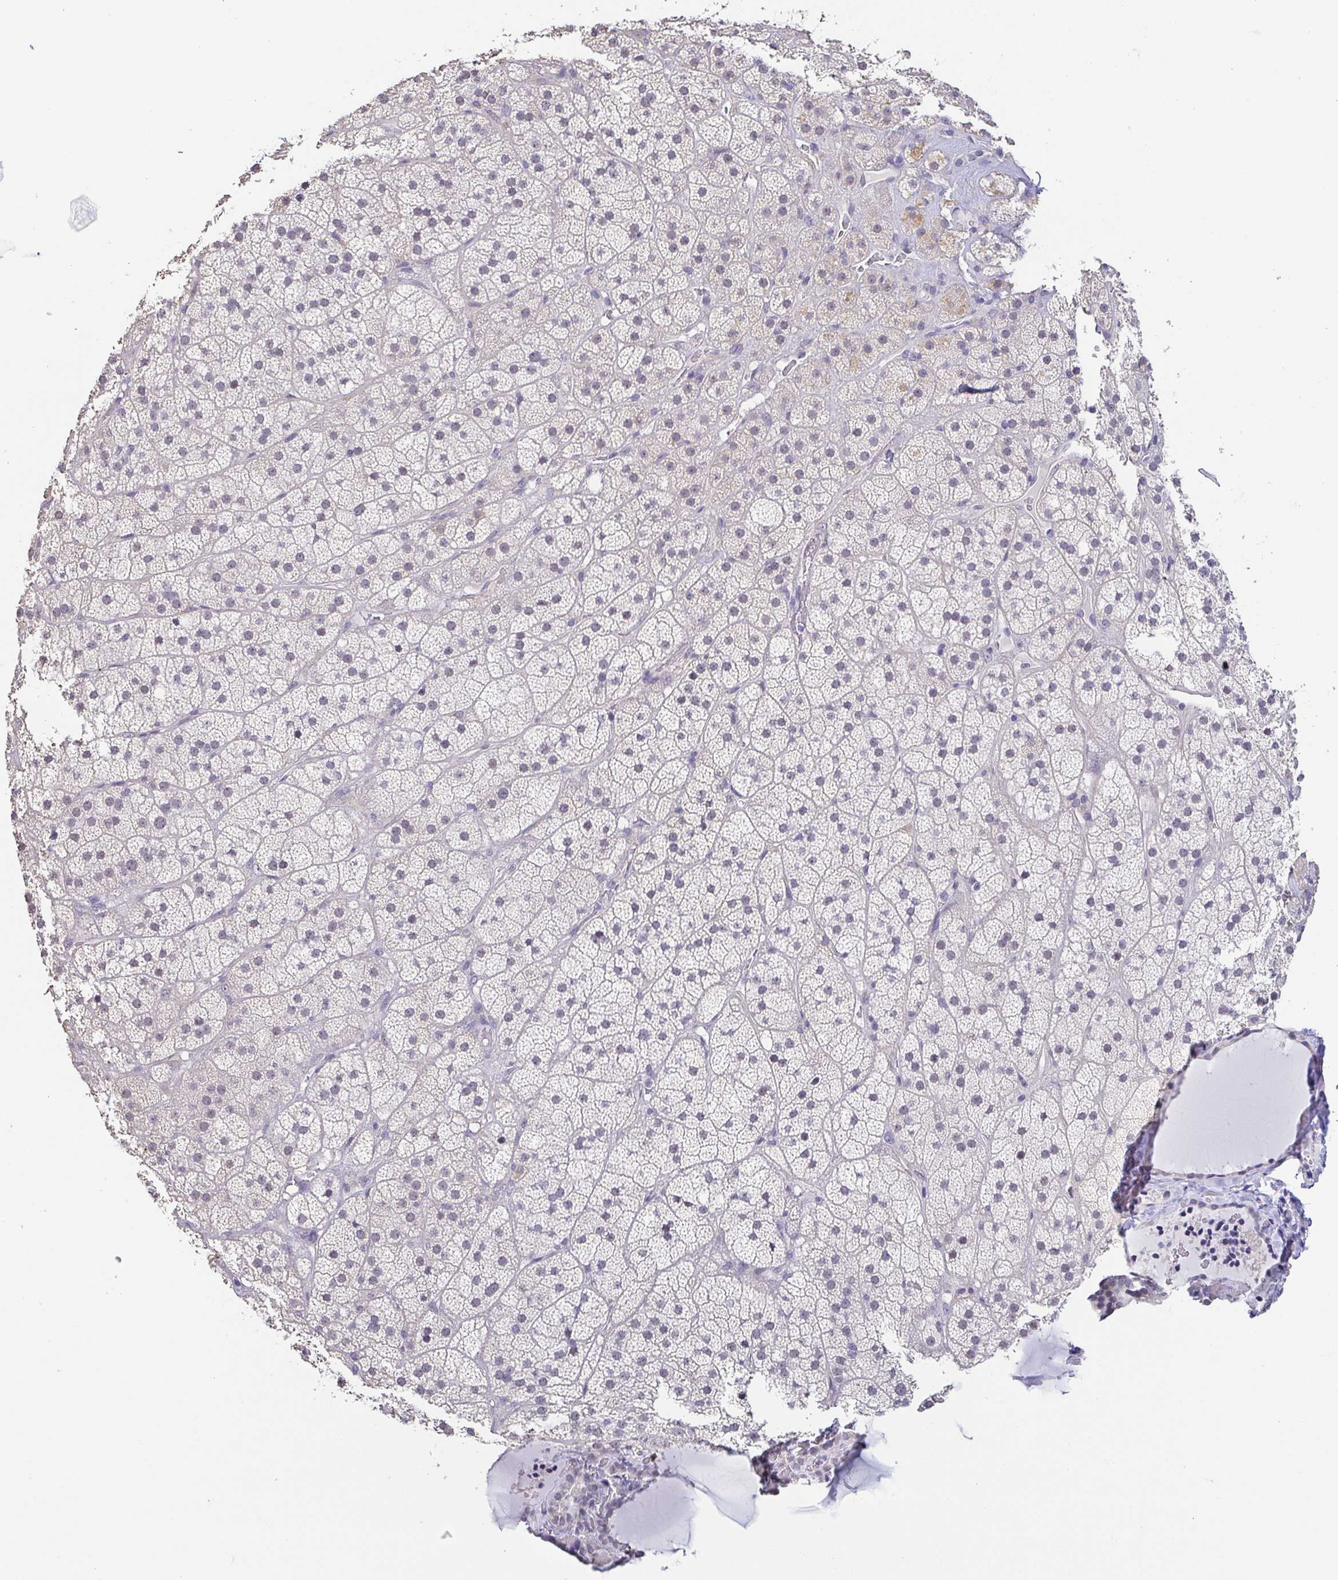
{"staining": {"intensity": "weak", "quantity": "<25%", "location": "nuclear"}, "tissue": "adrenal gland", "cell_type": "Glandular cells", "image_type": "normal", "snomed": [{"axis": "morphology", "description": "Normal tissue, NOS"}, {"axis": "topography", "description": "Adrenal gland"}], "caption": "High power microscopy micrograph of an immunohistochemistry (IHC) micrograph of benign adrenal gland, revealing no significant expression in glandular cells. Nuclei are stained in blue.", "gene": "NEFH", "patient": {"sex": "male", "age": 57}}